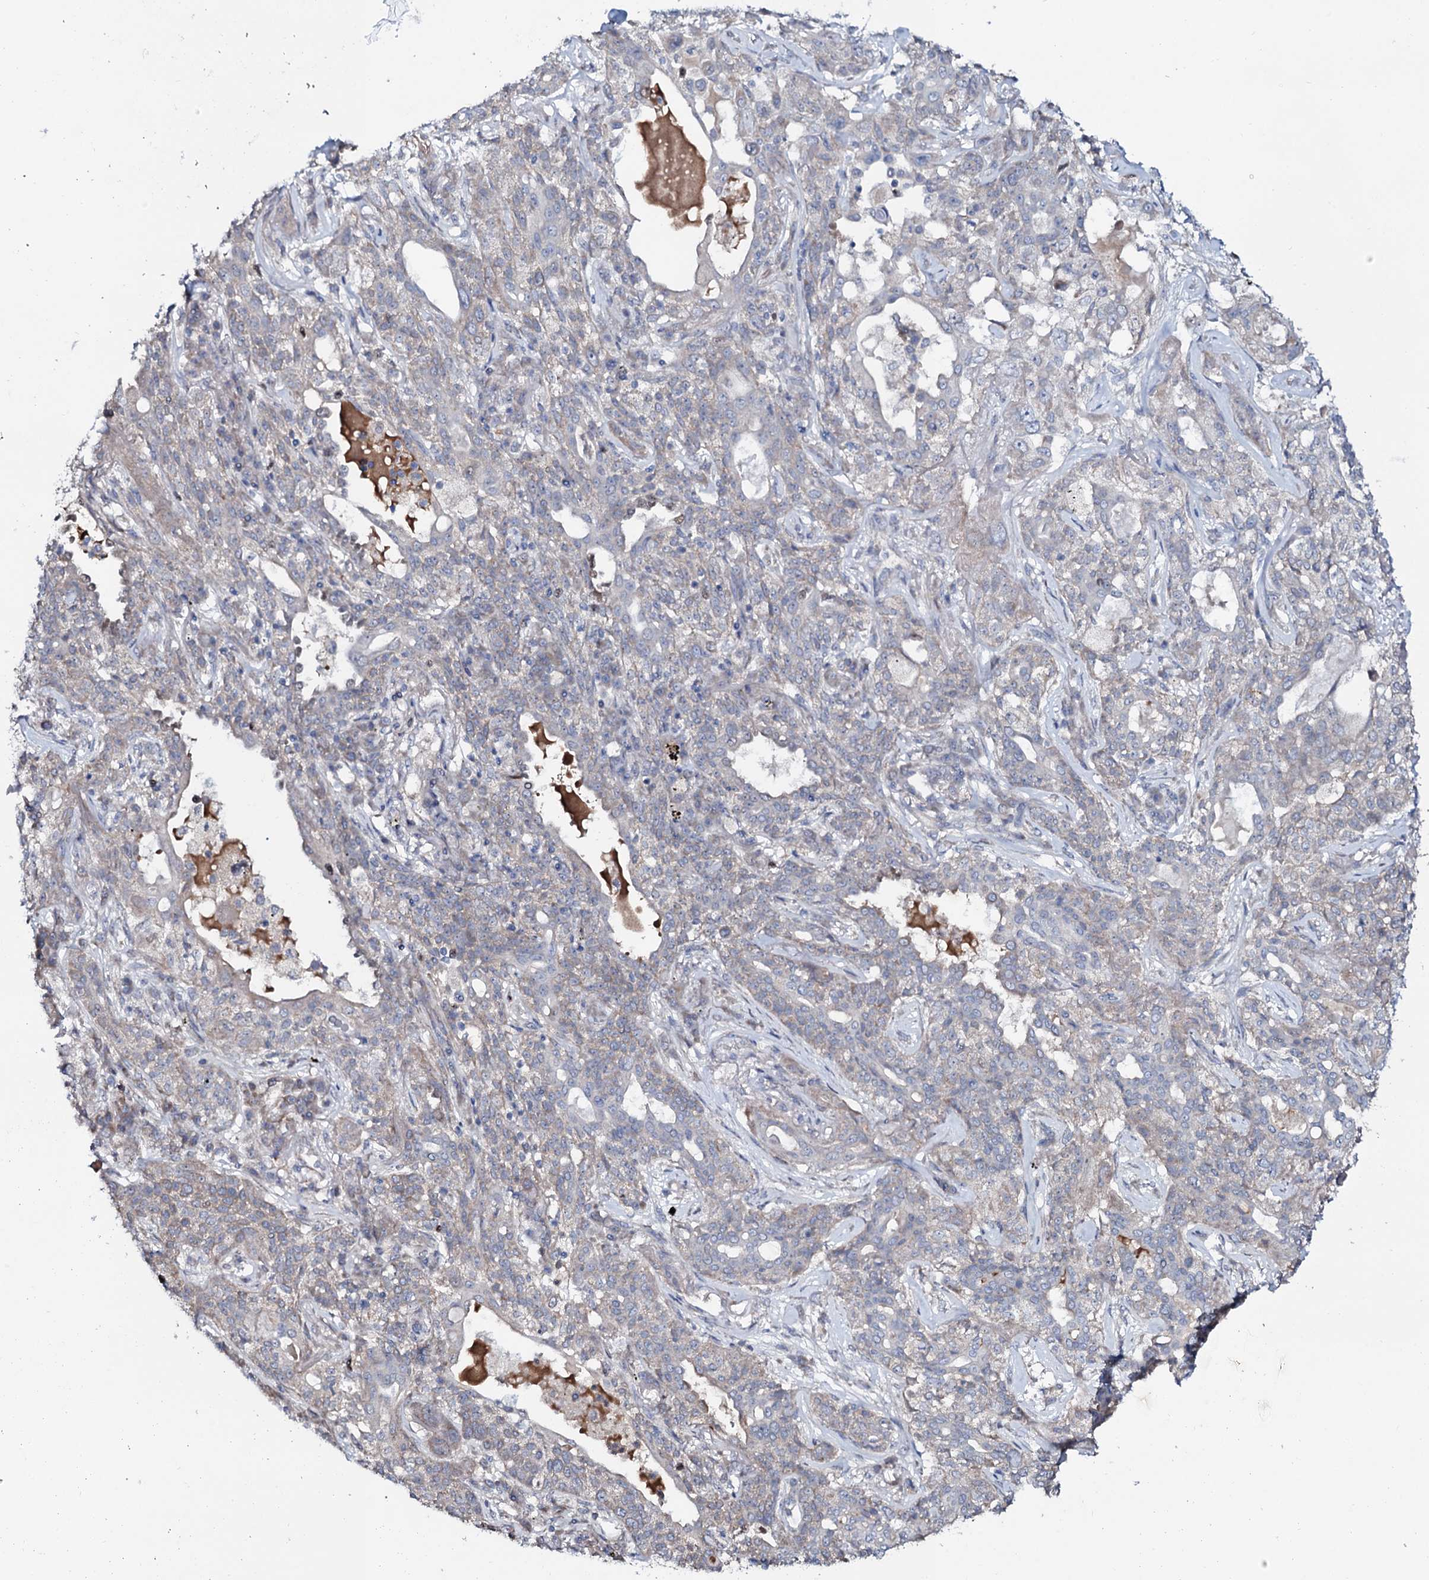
{"staining": {"intensity": "weak", "quantity": "<25%", "location": "cytoplasmic/membranous"}, "tissue": "lung cancer", "cell_type": "Tumor cells", "image_type": "cancer", "snomed": [{"axis": "morphology", "description": "Squamous cell carcinoma, NOS"}, {"axis": "topography", "description": "Lung"}], "caption": "This is an immunohistochemistry photomicrograph of human squamous cell carcinoma (lung). There is no expression in tumor cells.", "gene": "PPP1R3D", "patient": {"sex": "female", "age": 70}}